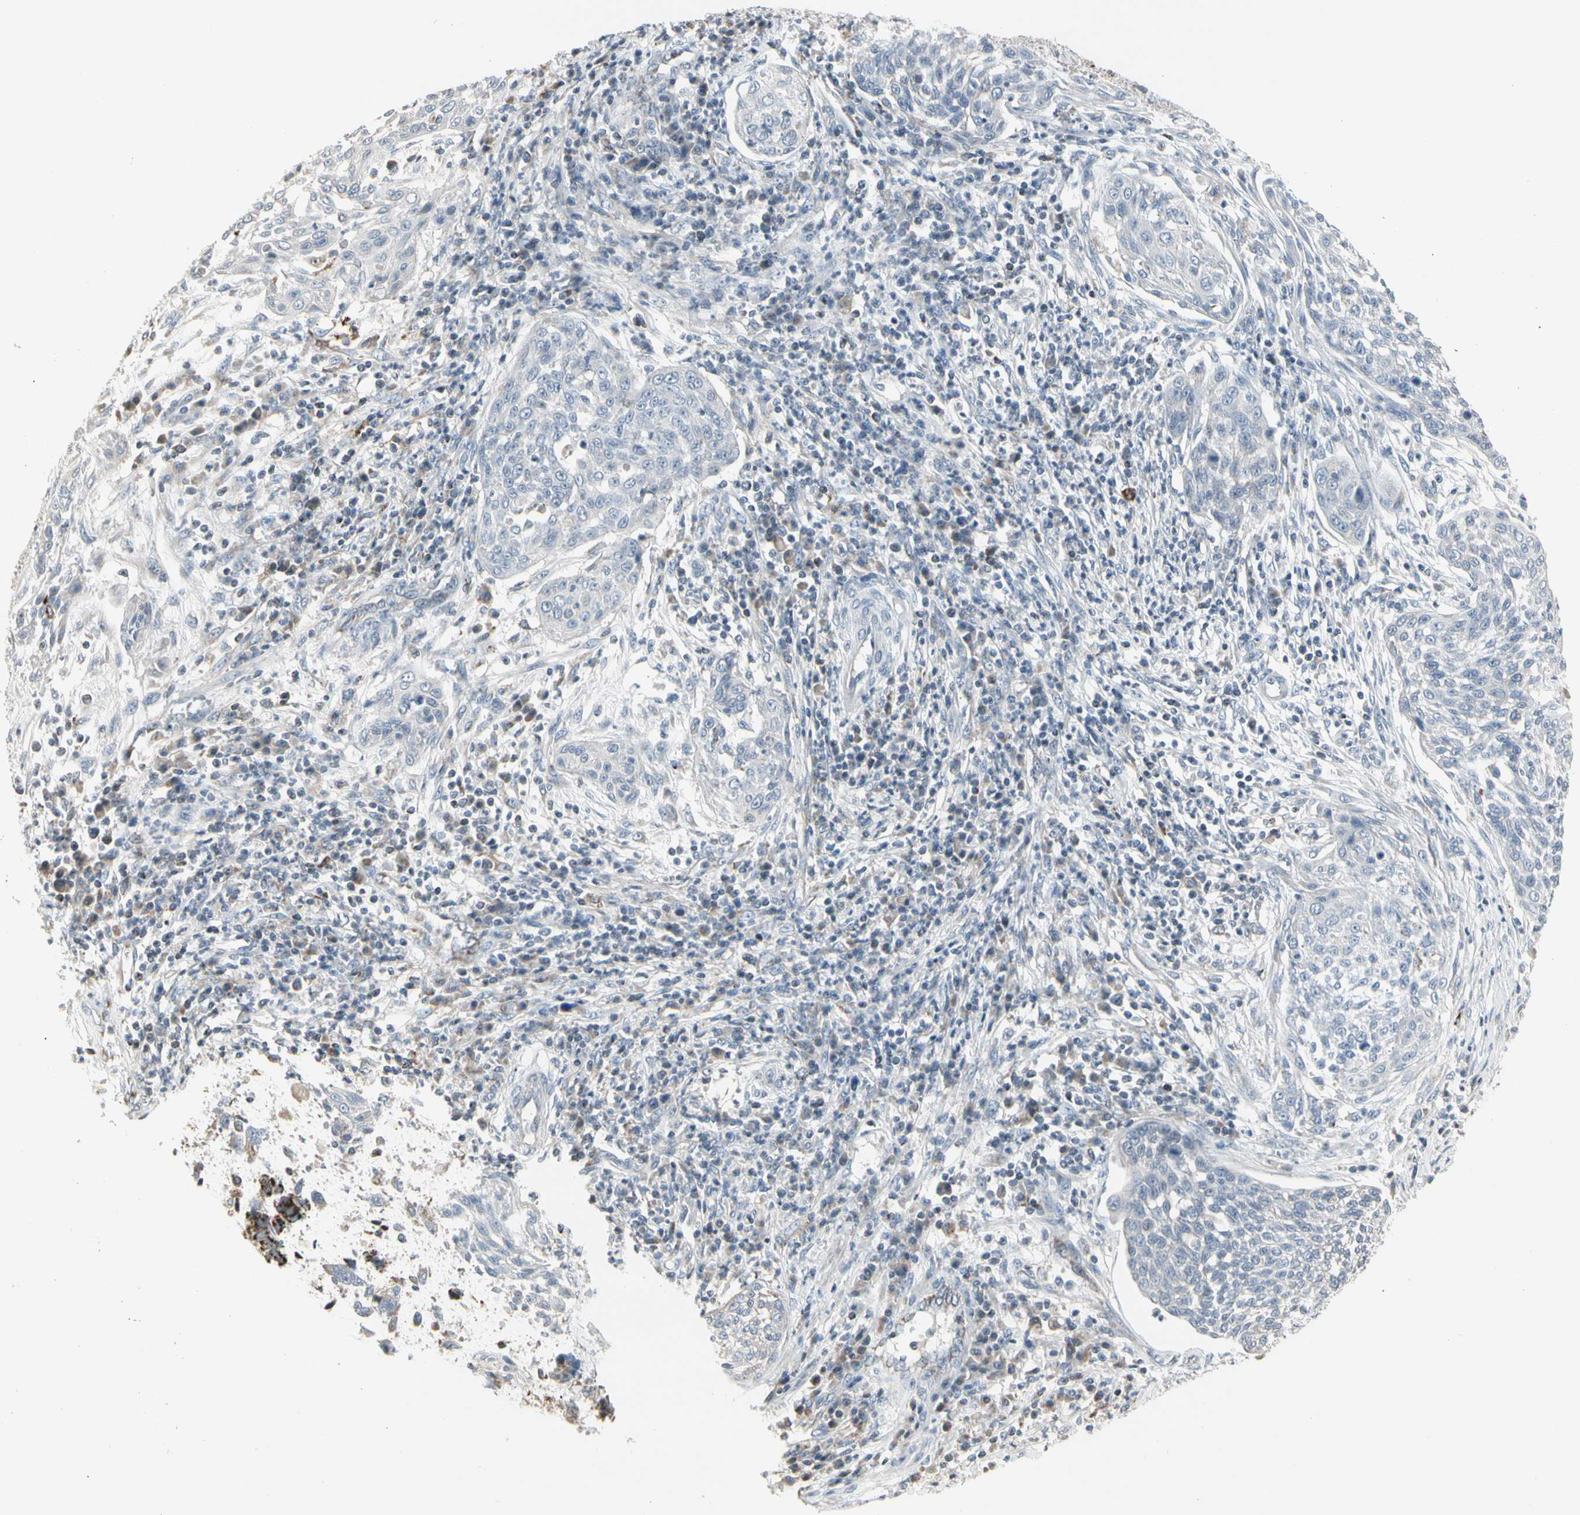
{"staining": {"intensity": "negative", "quantity": "none", "location": "none"}, "tissue": "cervical cancer", "cell_type": "Tumor cells", "image_type": "cancer", "snomed": [{"axis": "morphology", "description": "Squamous cell carcinoma, NOS"}, {"axis": "topography", "description": "Cervix"}], "caption": "An immunohistochemistry histopathology image of cervical cancer (squamous cell carcinoma) is shown. There is no staining in tumor cells of cervical cancer (squamous cell carcinoma). The staining was performed using DAB (3,3'-diaminobenzidine) to visualize the protein expression in brown, while the nuclei were stained in blue with hematoxylin (Magnification: 20x).", "gene": "TMEM176A", "patient": {"sex": "female", "age": 34}}